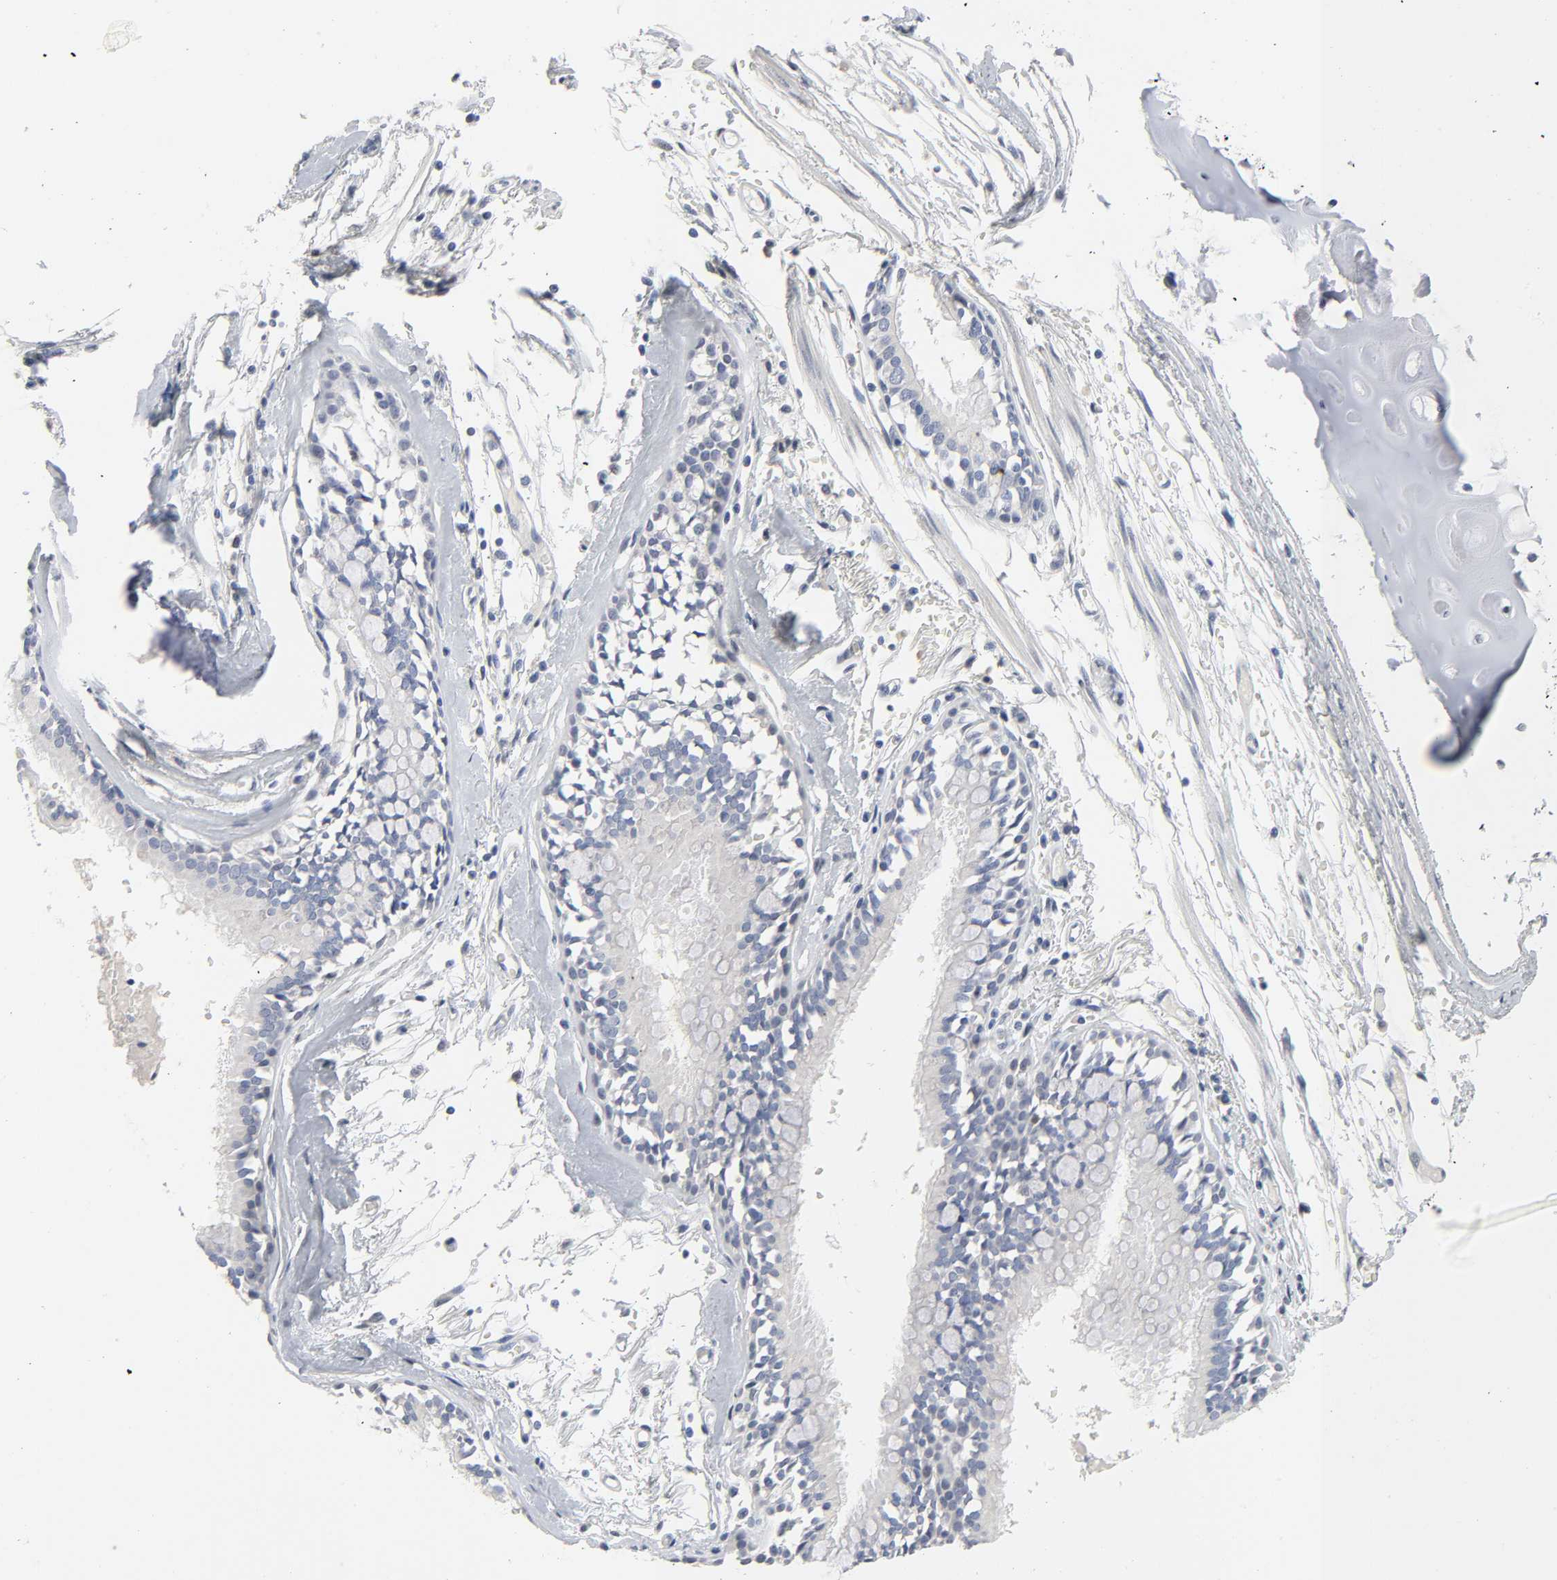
{"staining": {"intensity": "negative", "quantity": "none", "location": "none"}, "tissue": "bronchus", "cell_type": "Respiratory epithelial cells", "image_type": "normal", "snomed": [{"axis": "morphology", "description": "Normal tissue, NOS"}, {"axis": "topography", "description": "Bronchus"}, {"axis": "topography", "description": "Lung"}], "caption": "High power microscopy histopathology image of an IHC histopathology image of unremarkable bronchus, revealing no significant positivity in respiratory epithelial cells.", "gene": "SALL2", "patient": {"sex": "female", "age": 56}}